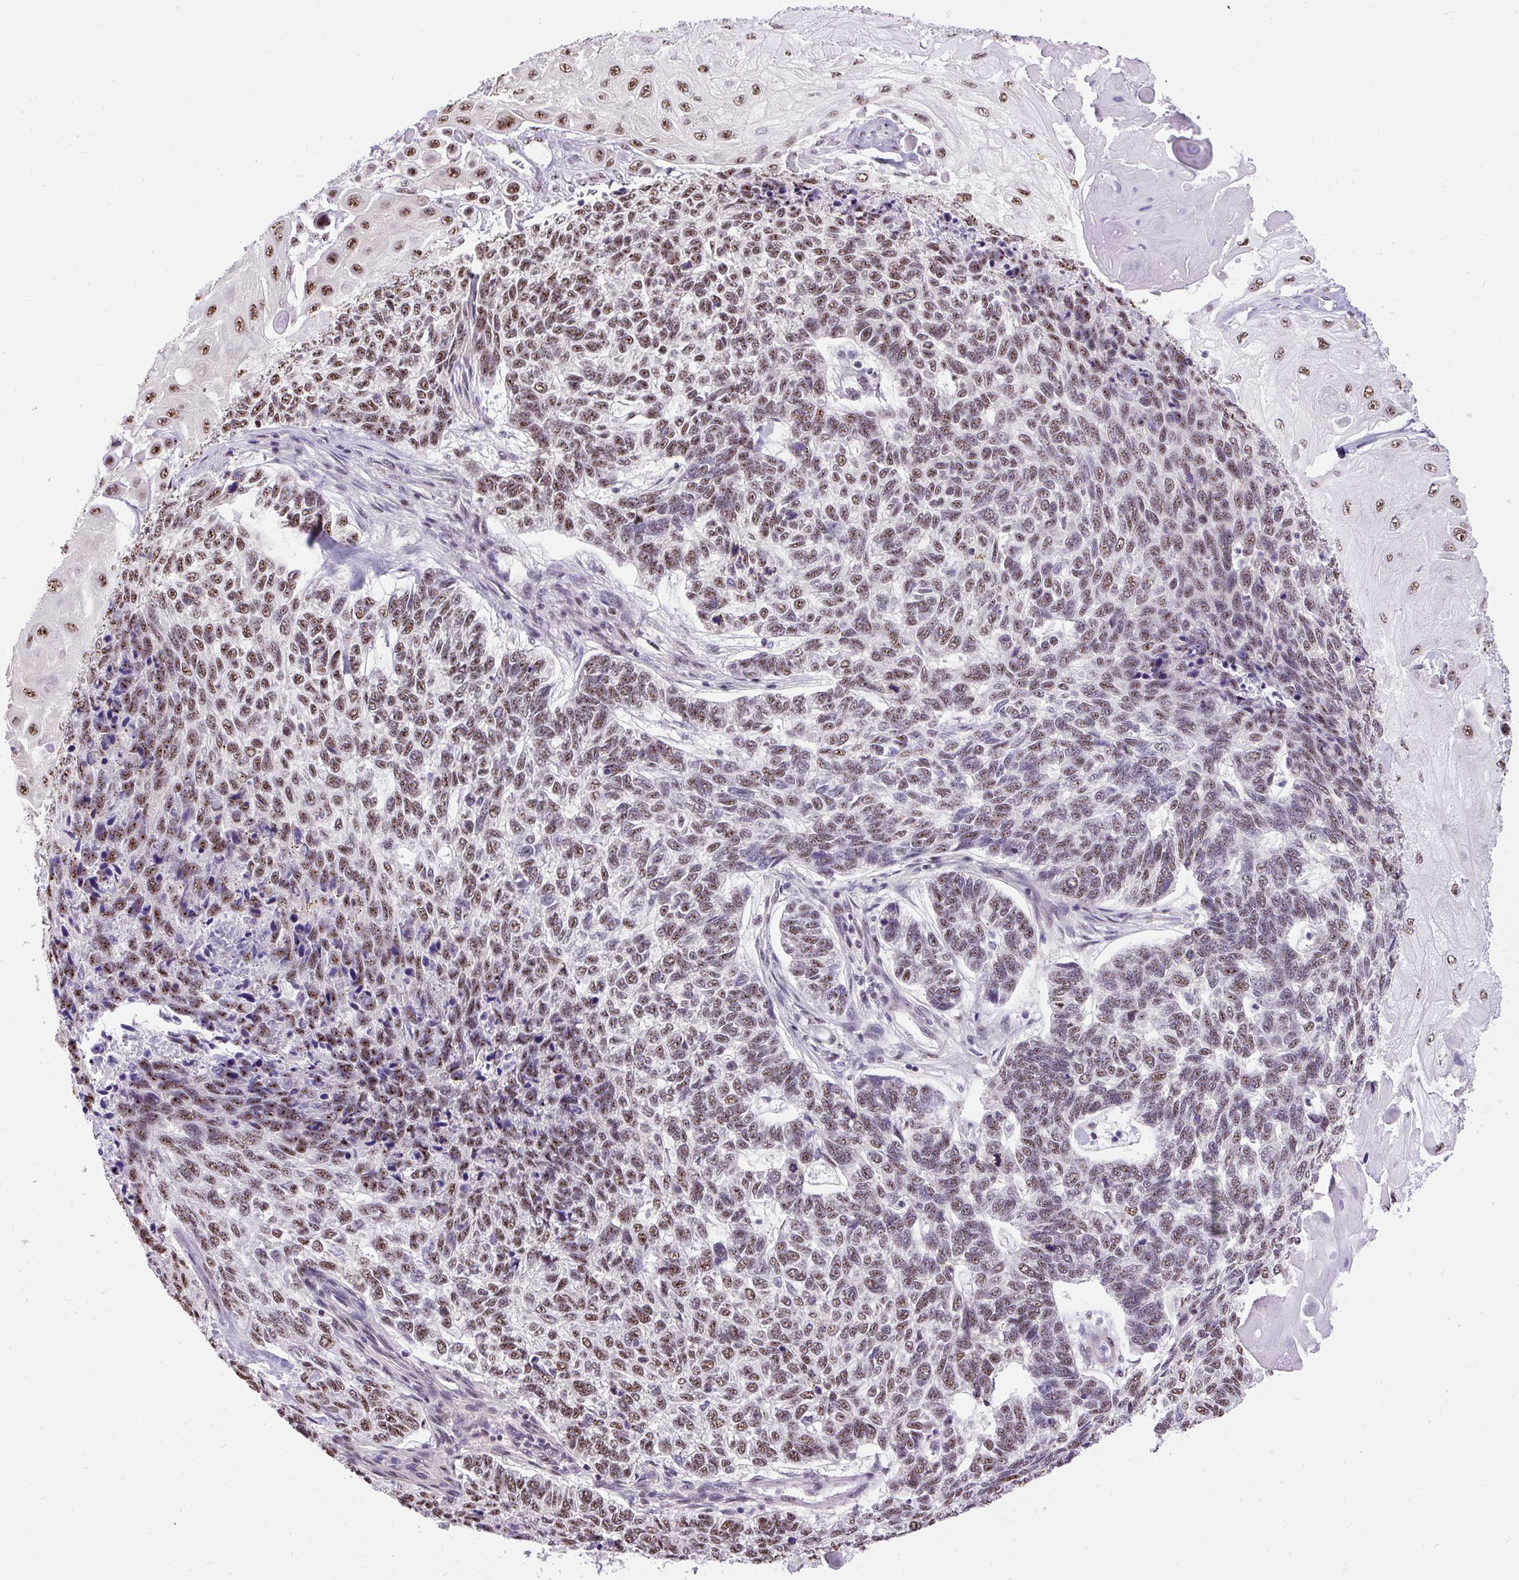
{"staining": {"intensity": "moderate", "quantity": ">75%", "location": "nuclear"}, "tissue": "skin cancer", "cell_type": "Tumor cells", "image_type": "cancer", "snomed": [{"axis": "morphology", "description": "Basal cell carcinoma"}, {"axis": "topography", "description": "Skin"}], "caption": "Human basal cell carcinoma (skin) stained for a protein (brown) demonstrates moderate nuclear positive expression in about >75% of tumor cells.", "gene": "SMC5", "patient": {"sex": "female", "age": 65}}